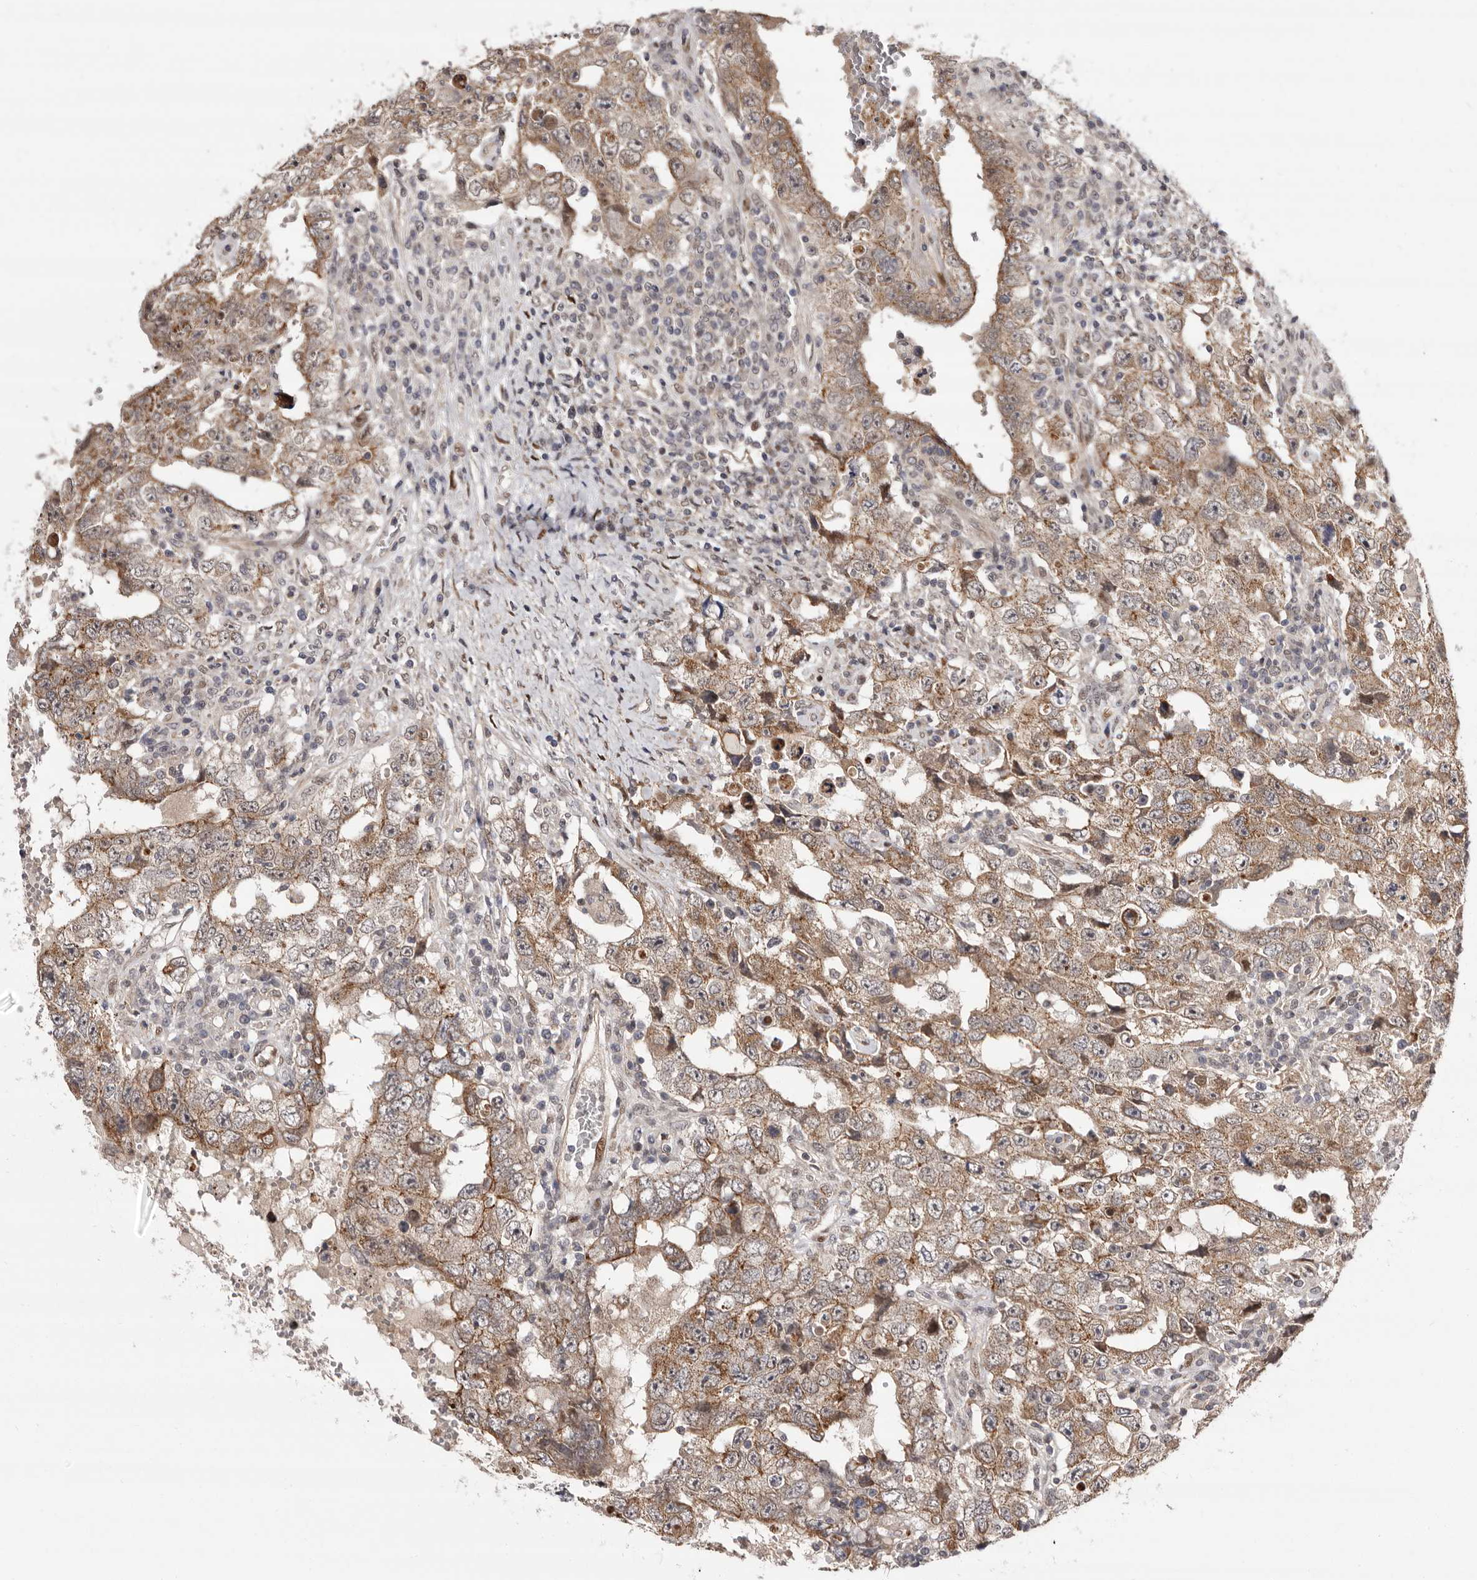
{"staining": {"intensity": "moderate", "quantity": ">75%", "location": "cytoplasmic/membranous"}, "tissue": "testis cancer", "cell_type": "Tumor cells", "image_type": "cancer", "snomed": [{"axis": "morphology", "description": "Carcinoma, Embryonal, NOS"}, {"axis": "topography", "description": "Testis"}], "caption": "This micrograph demonstrates immunohistochemistry staining of human testis cancer, with medium moderate cytoplasmic/membranous positivity in approximately >75% of tumor cells.", "gene": "GLRX3", "patient": {"sex": "male", "age": 26}}